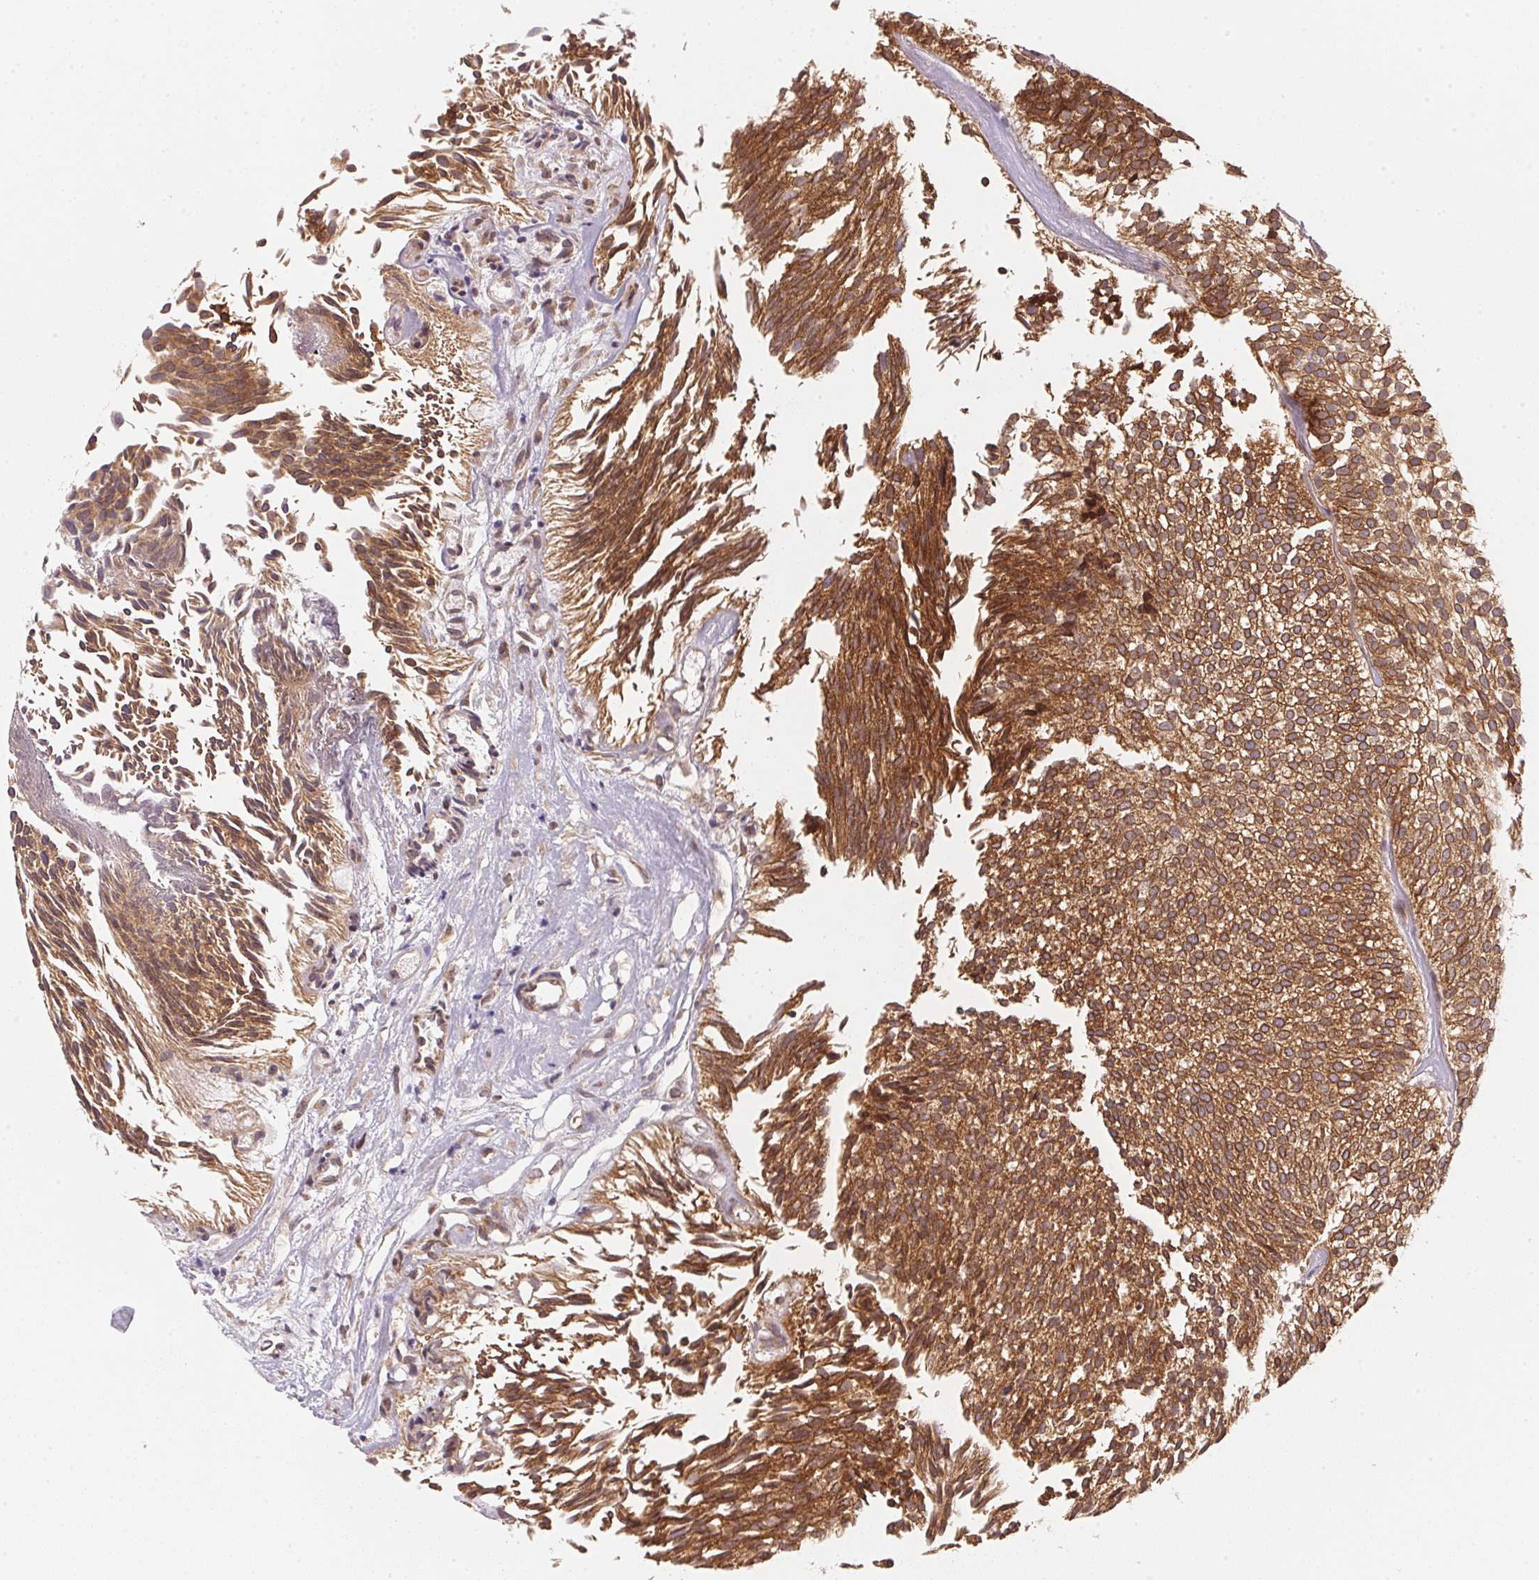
{"staining": {"intensity": "strong", "quantity": ">75%", "location": "cytoplasmic/membranous"}, "tissue": "urothelial cancer", "cell_type": "Tumor cells", "image_type": "cancer", "snomed": [{"axis": "morphology", "description": "Urothelial carcinoma, Low grade"}, {"axis": "topography", "description": "Urinary bladder"}], "caption": "Immunohistochemistry (IHC) histopathology image of low-grade urothelial carcinoma stained for a protein (brown), which displays high levels of strong cytoplasmic/membranous positivity in about >75% of tumor cells.", "gene": "EI24", "patient": {"sex": "male", "age": 91}}